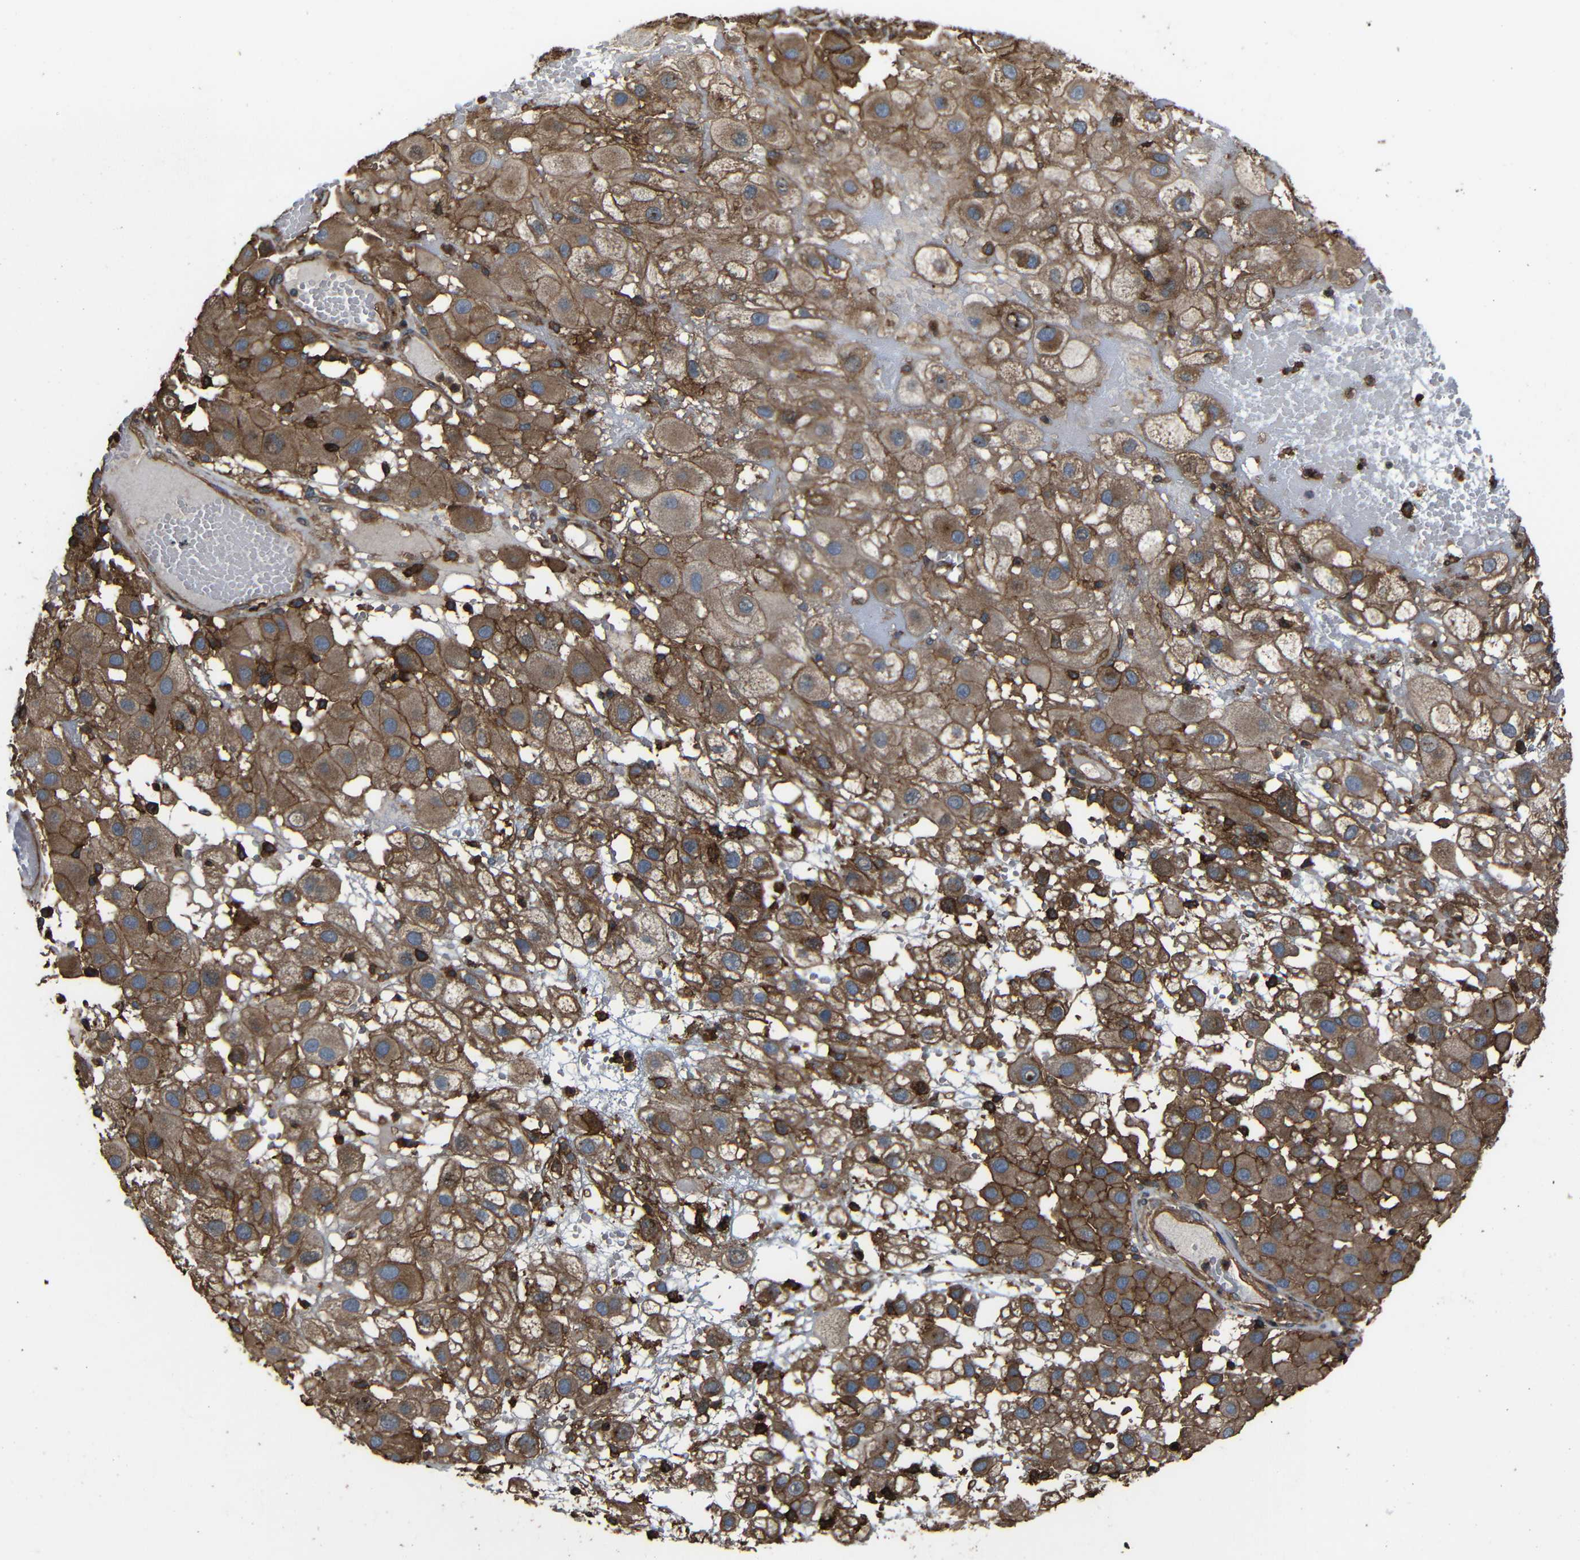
{"staining": {"intensity": "moderate", "quantity": ">75%", "location": "cytoplasmic/membranous"}, "tissue": "melanoma", "cell_type": "Tumor cells", "image_type": "cancer", "snomed": [{"axis": "morphology", "description": "Malignant melanoma, NOS"}, {"axis": "topography", "description": "Skin"}], "caption": "Protein staining shows moderate cytoplasmic/membranous positivity in about >75% of tumor cells in melanoma.", "gene": "ADGRE5", "patient": {"sex": "female", "age": 81}}